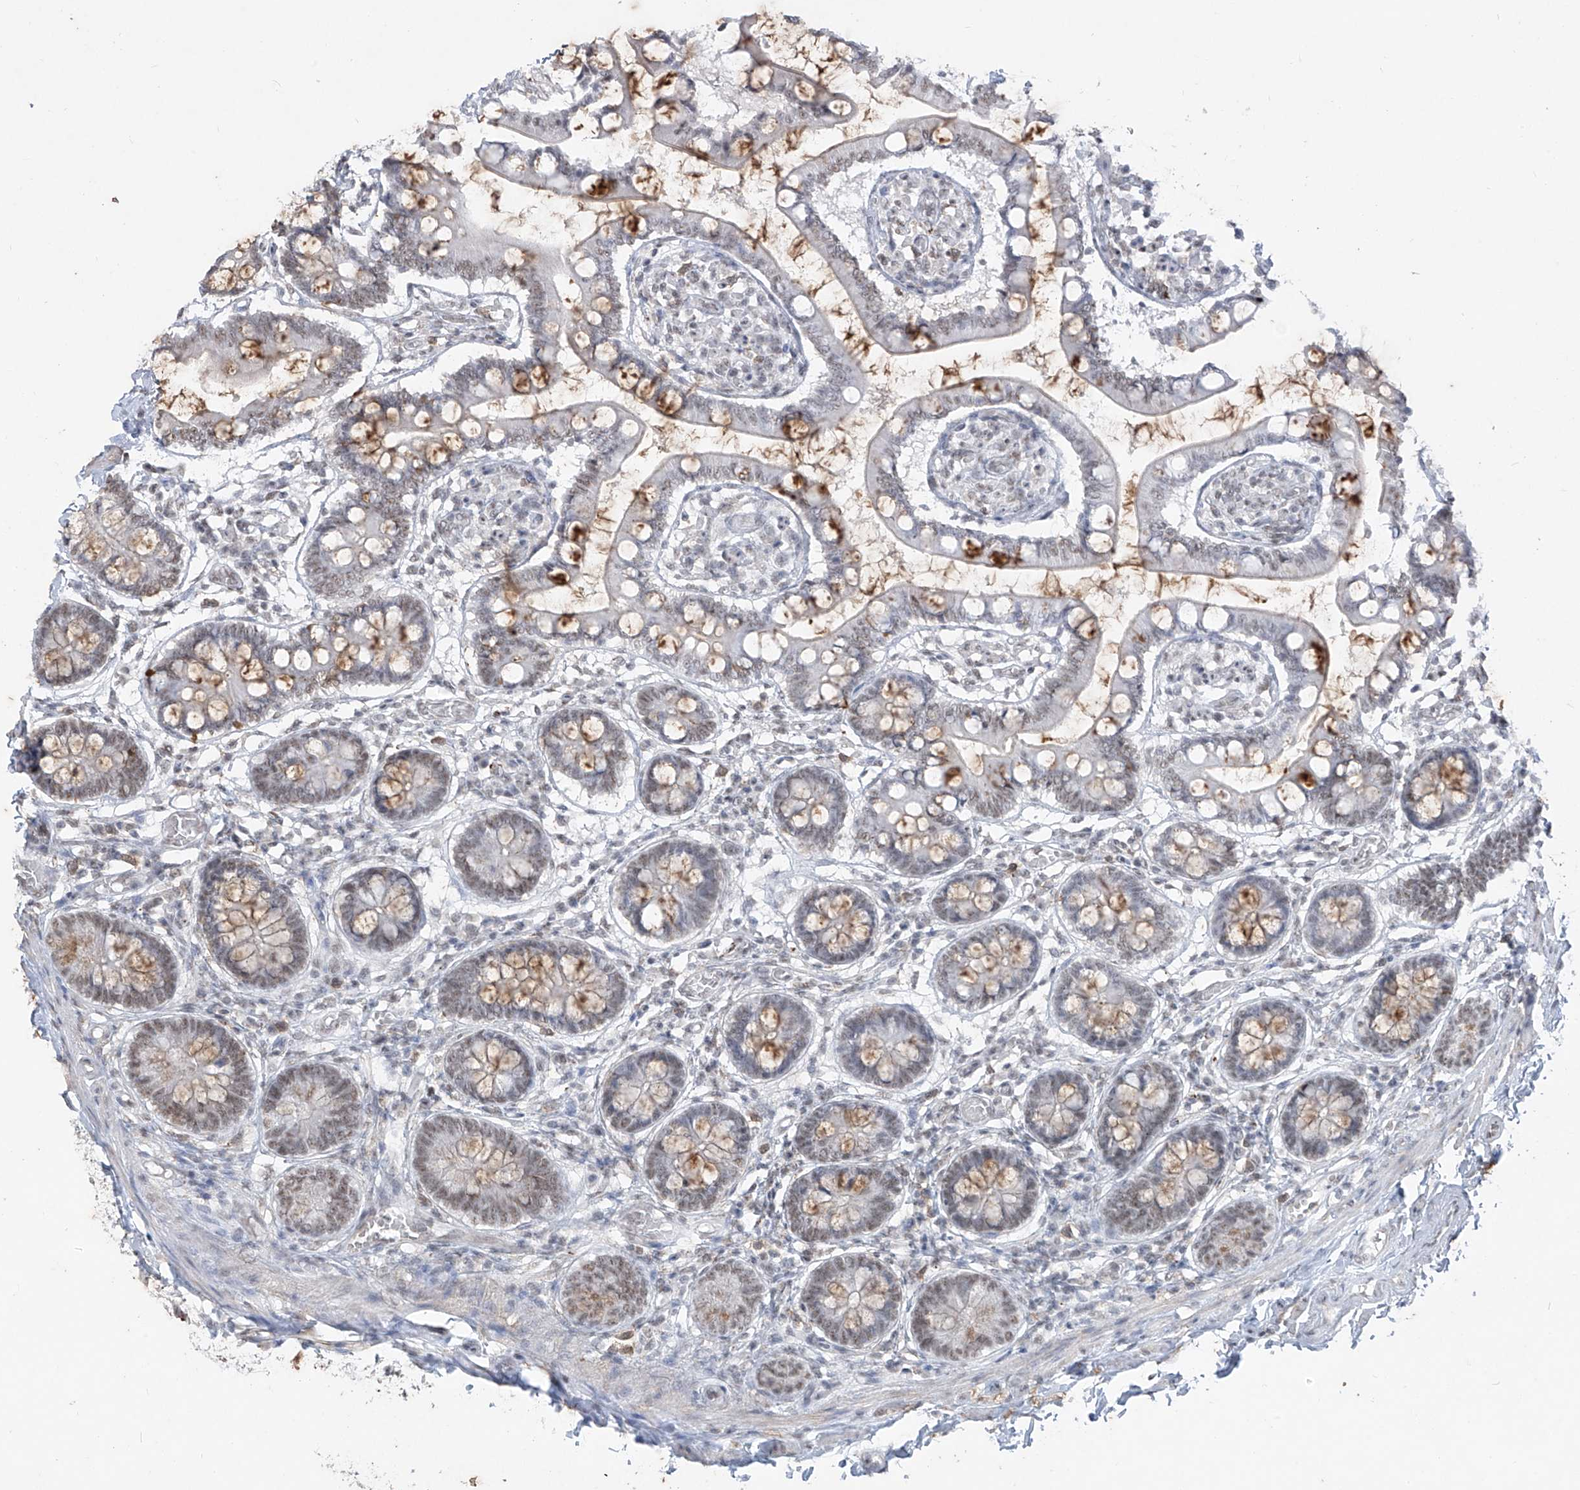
{"staining": {"intensity": "moderate", "quantity": "25%-75%", "location": "cytoplasmic/membranous,nuclear"}, "tissue": "small intestine", "cell_type": "Glandular cells", "image_type": "normal", "snomed": [{"axis": "morphology", "description": "Normal tissue, NOS"}, {"axis": "topography", "description": "Small intestine"}], "caption": "Moderate cytoplasmic/membranous,nuclear protein staining is seen in approximately 25%-75% of glandular cells in small intestine.", "gene": "TFEC", "patient": {"sex": "male", "age": 52}}